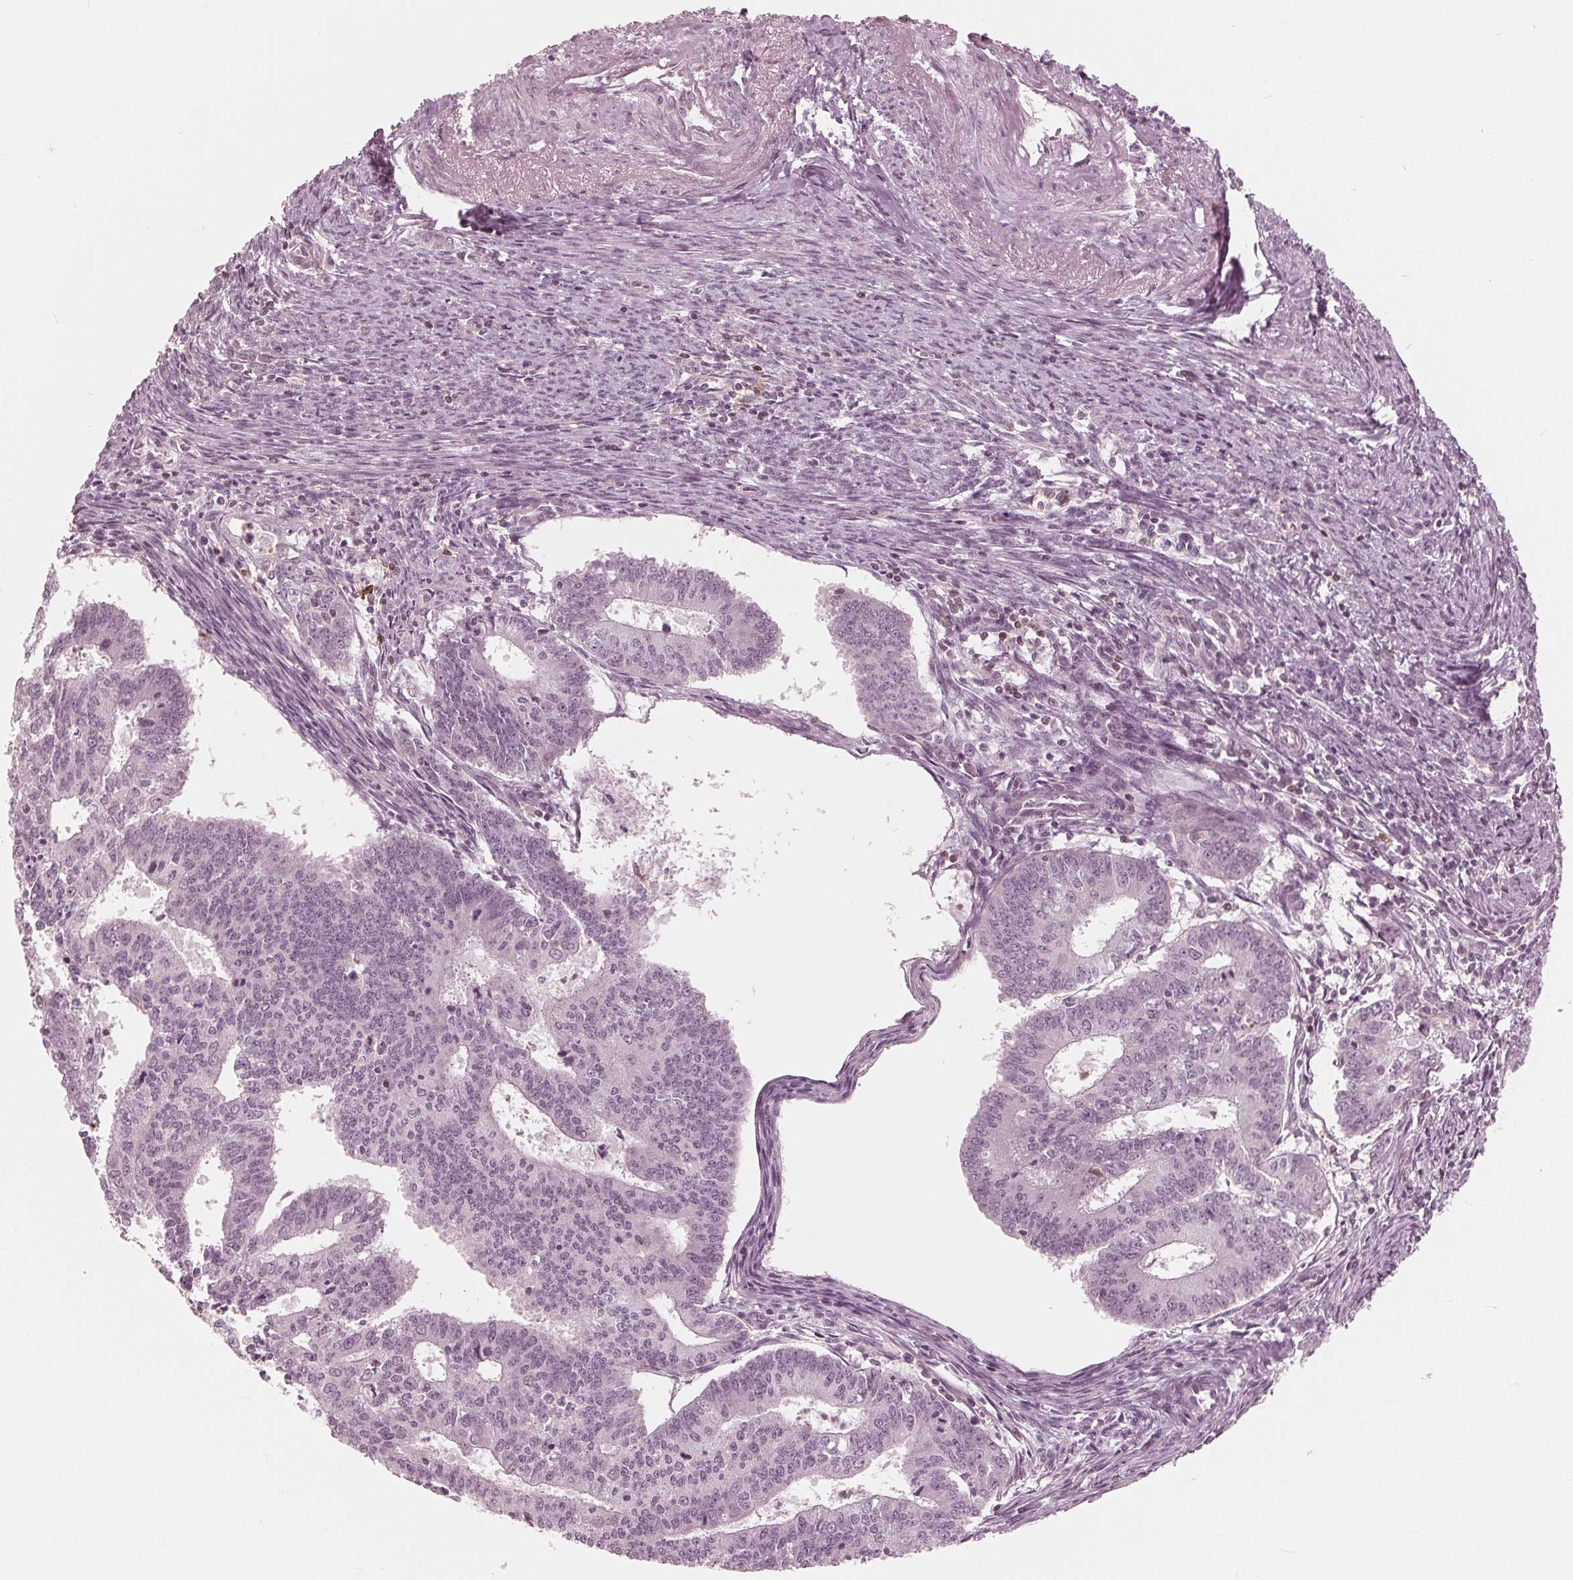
{"staining": {"intensity": "negative", "quantity": "none", "location": "none"}, "tissue": "endometrial cancer", "cell_type": "Tumor cells", "image_type": "cancer", "snomed": [{"axis": "morphology", "description": "Adenocarcinoma, NOS"}, {"axis": "topography", "description": "Endometrium"}], "caption": "Human endometrial cancer stained for a protein using IHC displays no staining in tumor cells.", "gene": "ING3", "patient": {"sex": "female", "age": 61}}